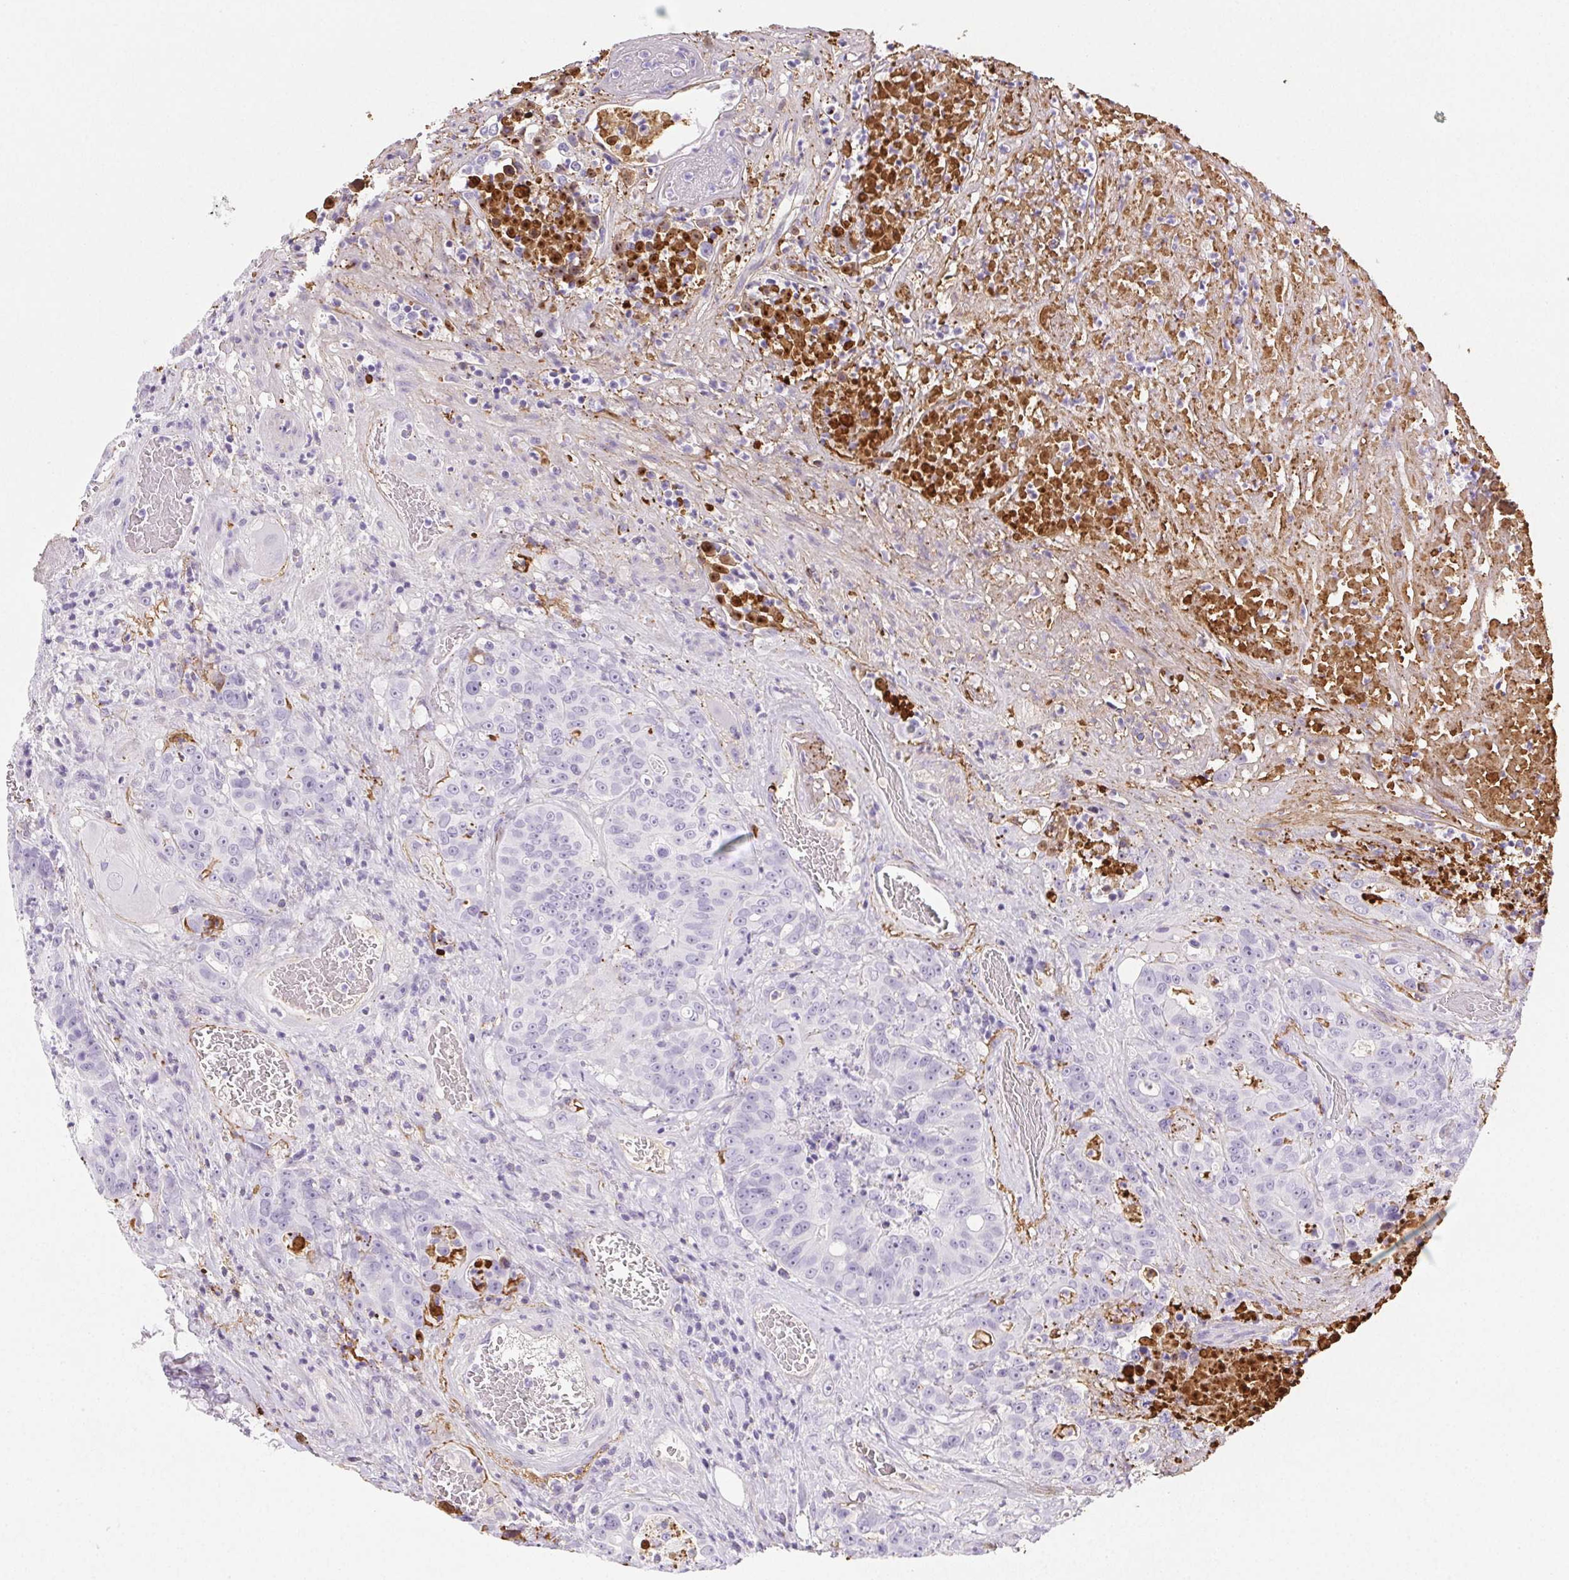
{"staining": {"intensity": "negative", "quantity": "none", "location": "none"}, "tissue": "colorectal cancer", "cell_type": "Tumor cells", "image_type": "cancer", "snomed": [{"axis": "morphology", "description": "Adenocarcinoma, NOS"}, {"axis": "topography", "description": "Rectum"}], "caption": "Tumor cells are negative for brown protein staining in adenocarcinoma (colorectal). (DAB immunohistochemistry (IHC), high magnification).", "gene": "VTN", "patient": {"sex": "female", "age": 62}}